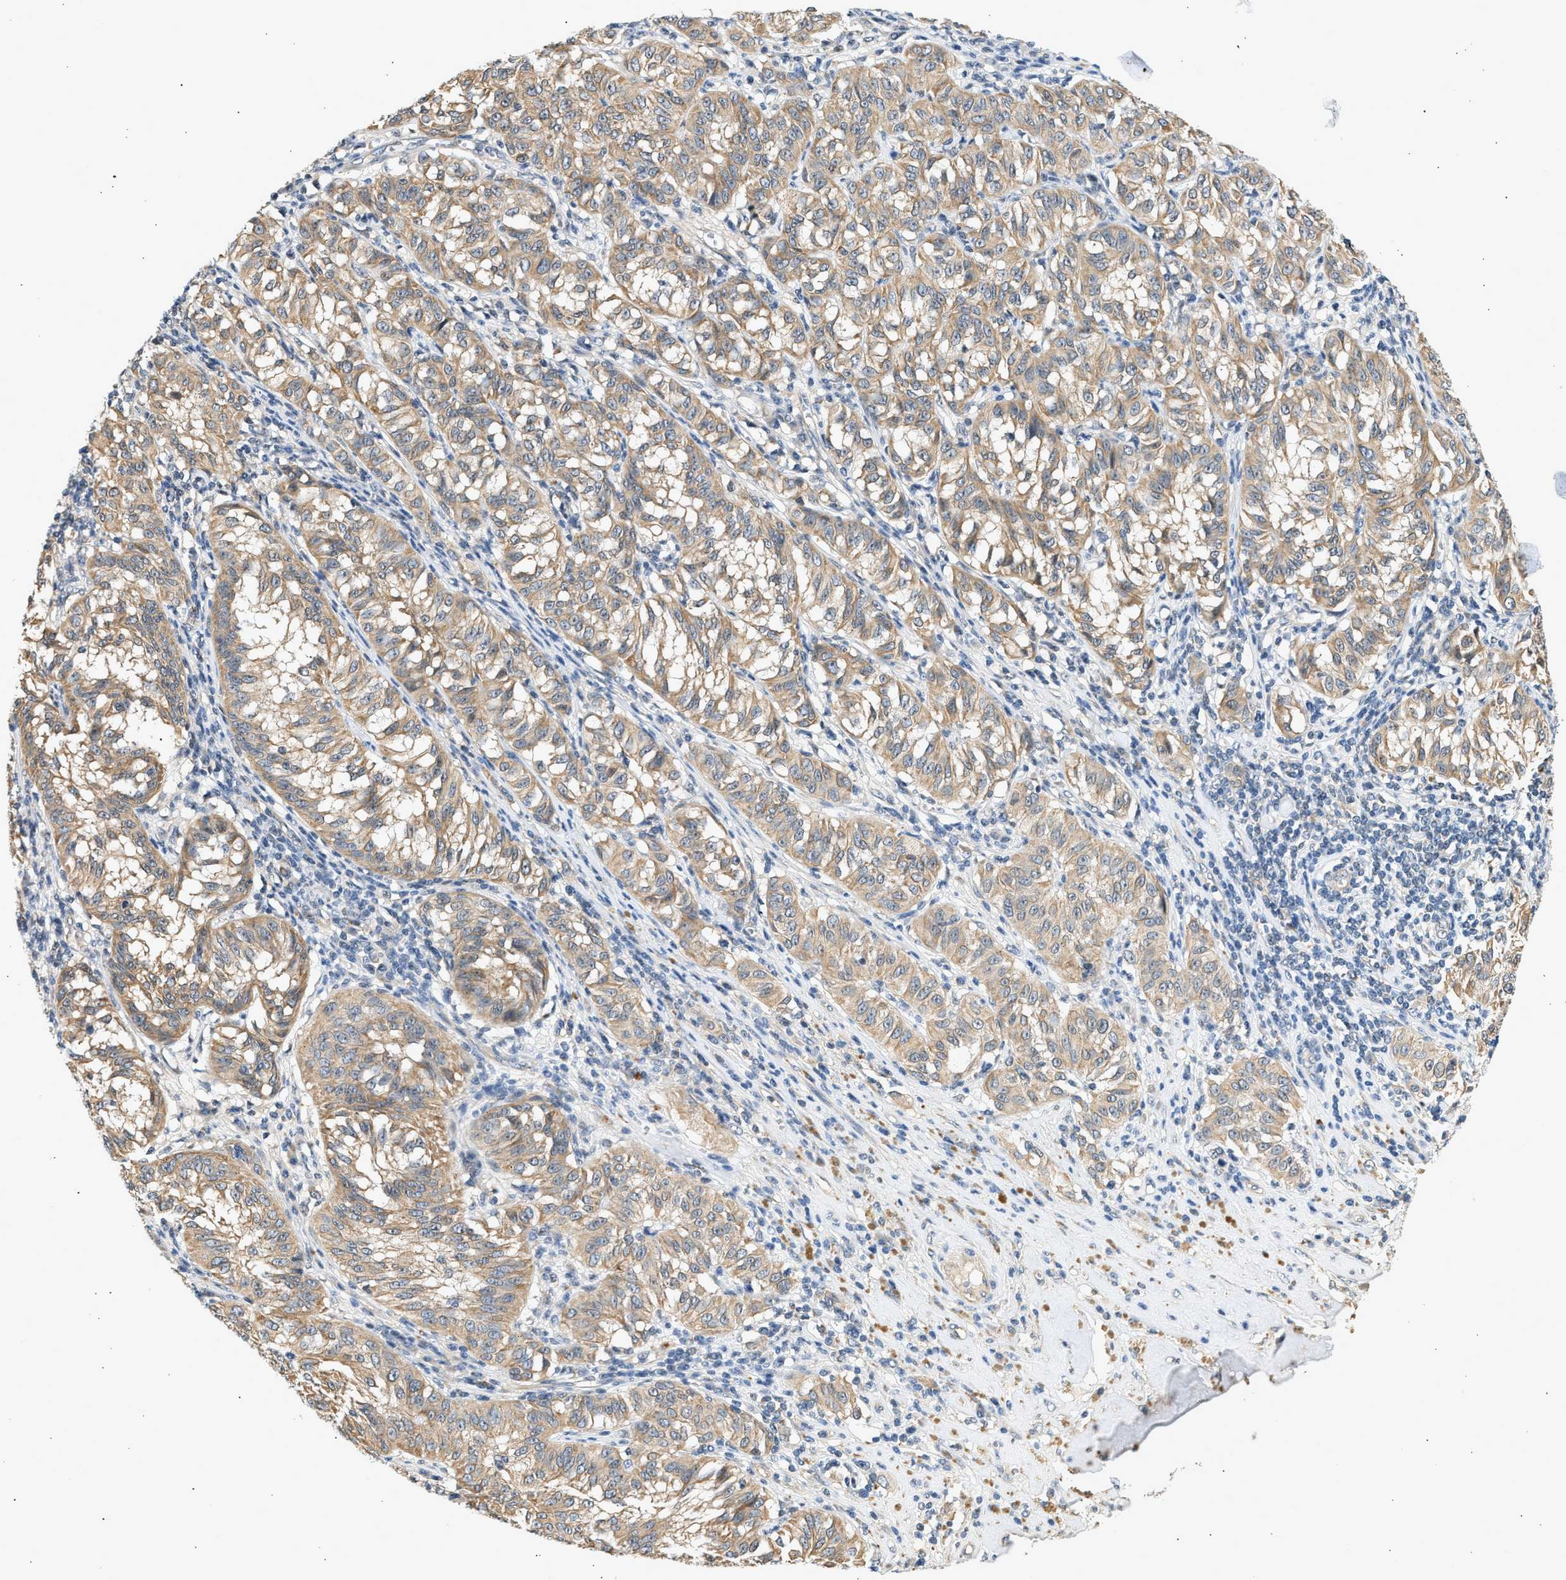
{"staining": {"intensity": "weak", "quantity": ">75%", "location": "cytoplasmic/membranous"}, "tissue": "melanoma", "cell_type": "Tumor cells", "image_type": "cancer", "snomed": [{"axis": "morphology", "description": "Malignant melanoma, NOS"}, {"axis": "topography", "description": "Skin"}], "caption": "Approximately >75% of tumor cells in melanoma reveal weak cytoplasmic/membranous protein expression as visualized by brown immunohistochemical staining.", "gene": "WDR31", "patient": {"sex": "female", "age": 72}}